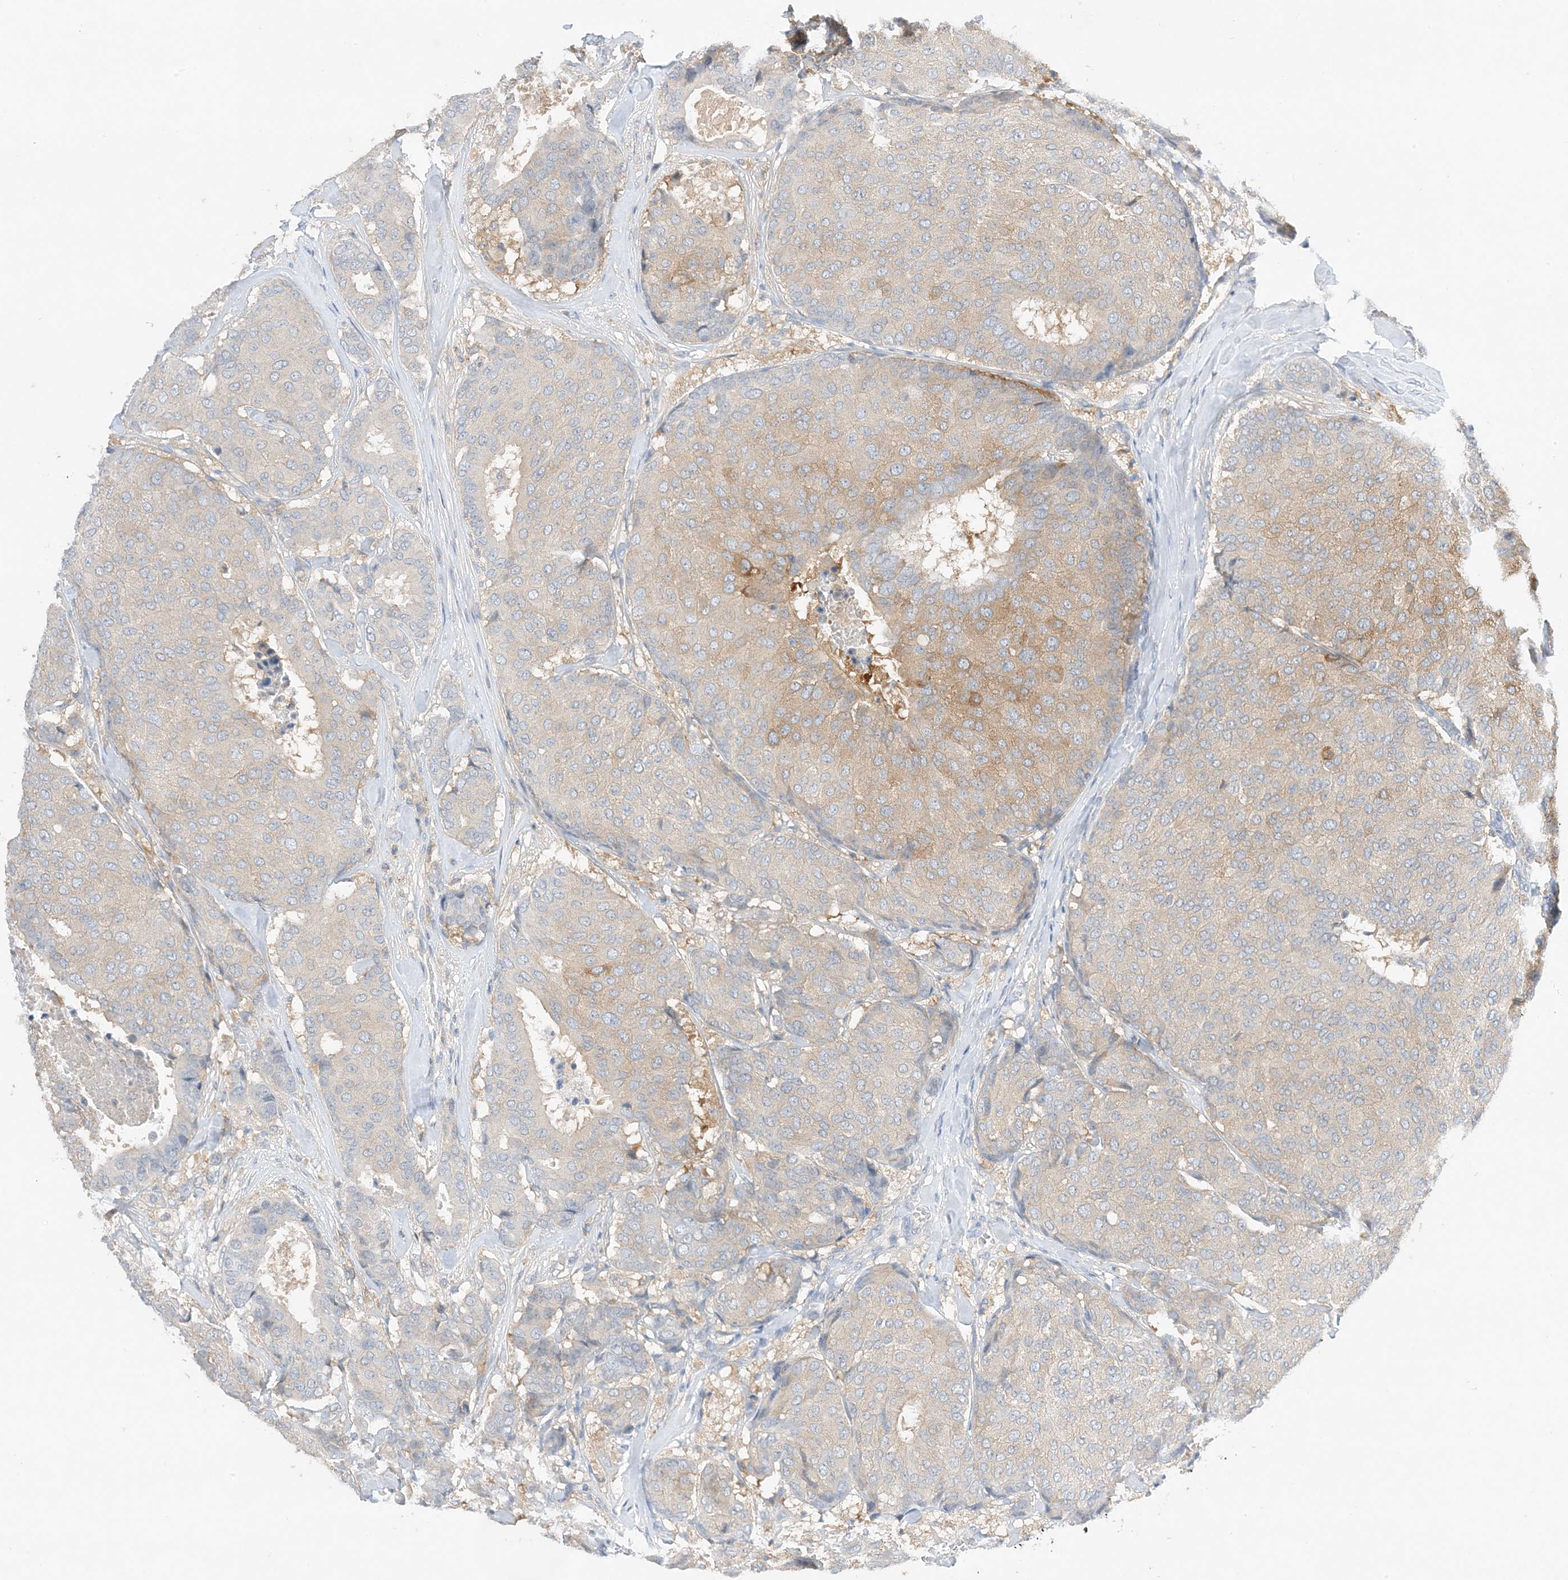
{"staining": {"intensity": "moderate", "quantity": "<25%", "location": "cytoplasmic/membranous"}, "tissue": "breast cancer", "cell_type": "Tumor cells", "image_type": "cancer", "snomed": [{"axis": "morphology", "description": "Duct carcinoma"}, {"axis": "topography", "description": "Breast"}], "caption": "Brown immunohistochemical staining in breast cancer displays moderate cytoplasmic/membranous positivity in approximately <25% of tumor cells. The protein is shown in brown color, while the nuclei are stained blue.", "gene": "KIFBP", "patient": {"sex": "female", "age": 75}}